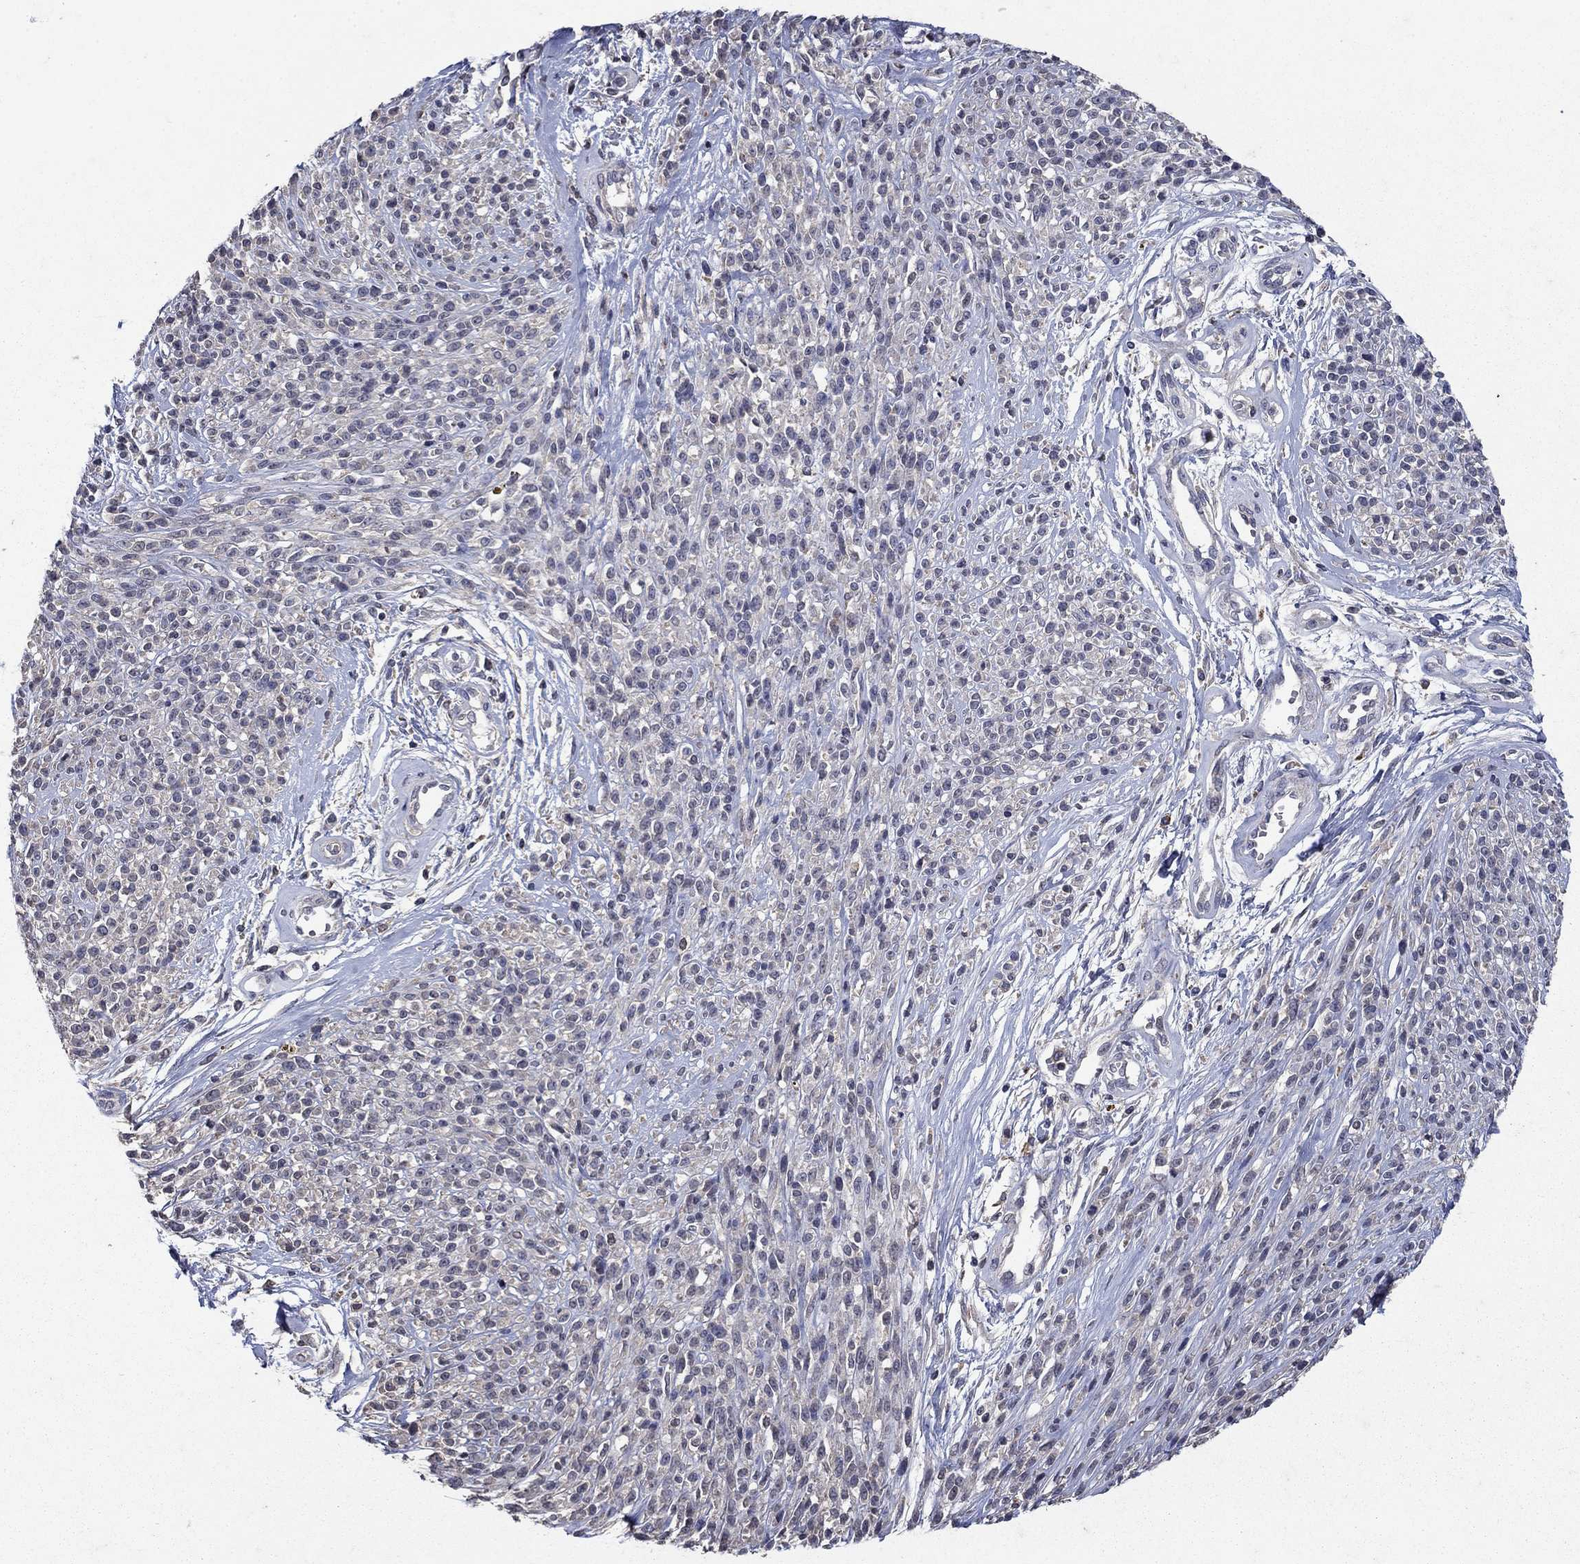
{"staining": {"intensity": "negative", "quantity": "none", "location": "none"}, "tissue": "melanoma", "cell_type": "Tumor cells", "image_type": "cancer", "snomed": [{"axis": "morphology", "description": "Malignant melanoma, NOS"}, {"axis": "topography", "description": "Skin"}, {"axis": "topography", "description": "Skin of trunk"}], "caption": "This is an immunohistochemistry (IHC) image of melanoma. There is no staining in tumor cells.", "gene": "NPC2", "patient": {"sex": "male", "age": 74}}